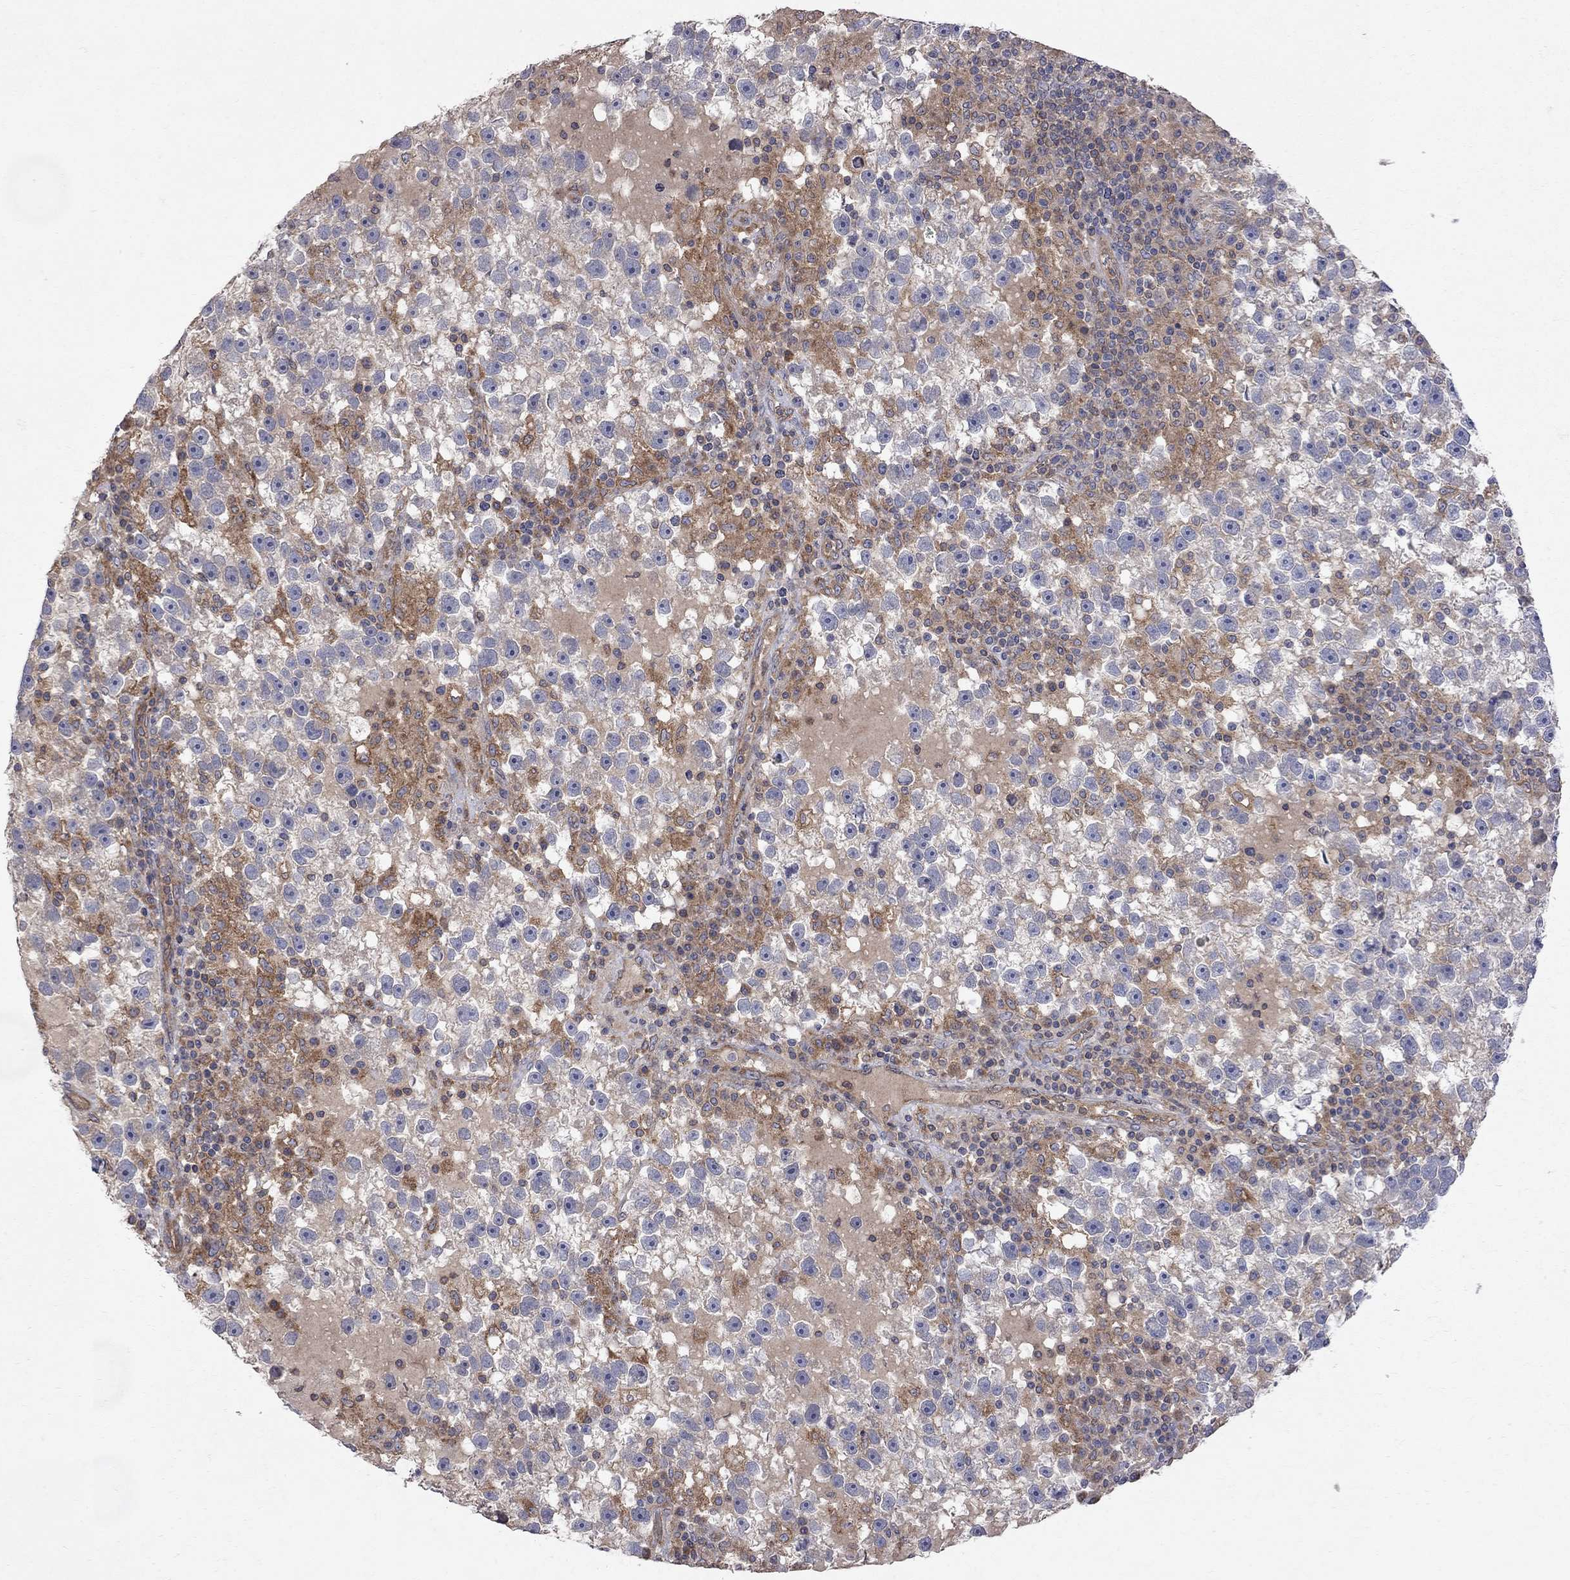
{"staining": {"intensity": "weak", "quantity": "<25%", "location": "cytoplasmic/membranous"}, "tissue": "testis cancer", "cell_type": "Tumor cells", "image_type": "cancer", "snomed": [{"axis": "morphology", "description": "Seminoma, NOS"}, {"axis": "topography", "description": "Testis"}], "caption": "IHC of testis cancer (seminoma) demonstrates no positivity in tumor cells. (Brightfield microscopy of DAB (3,3'-diaminobenzidine) immunohistochemistry at high magnification).", "gene": "ABI3", "patient": {"sex": "male", "age": 47}}